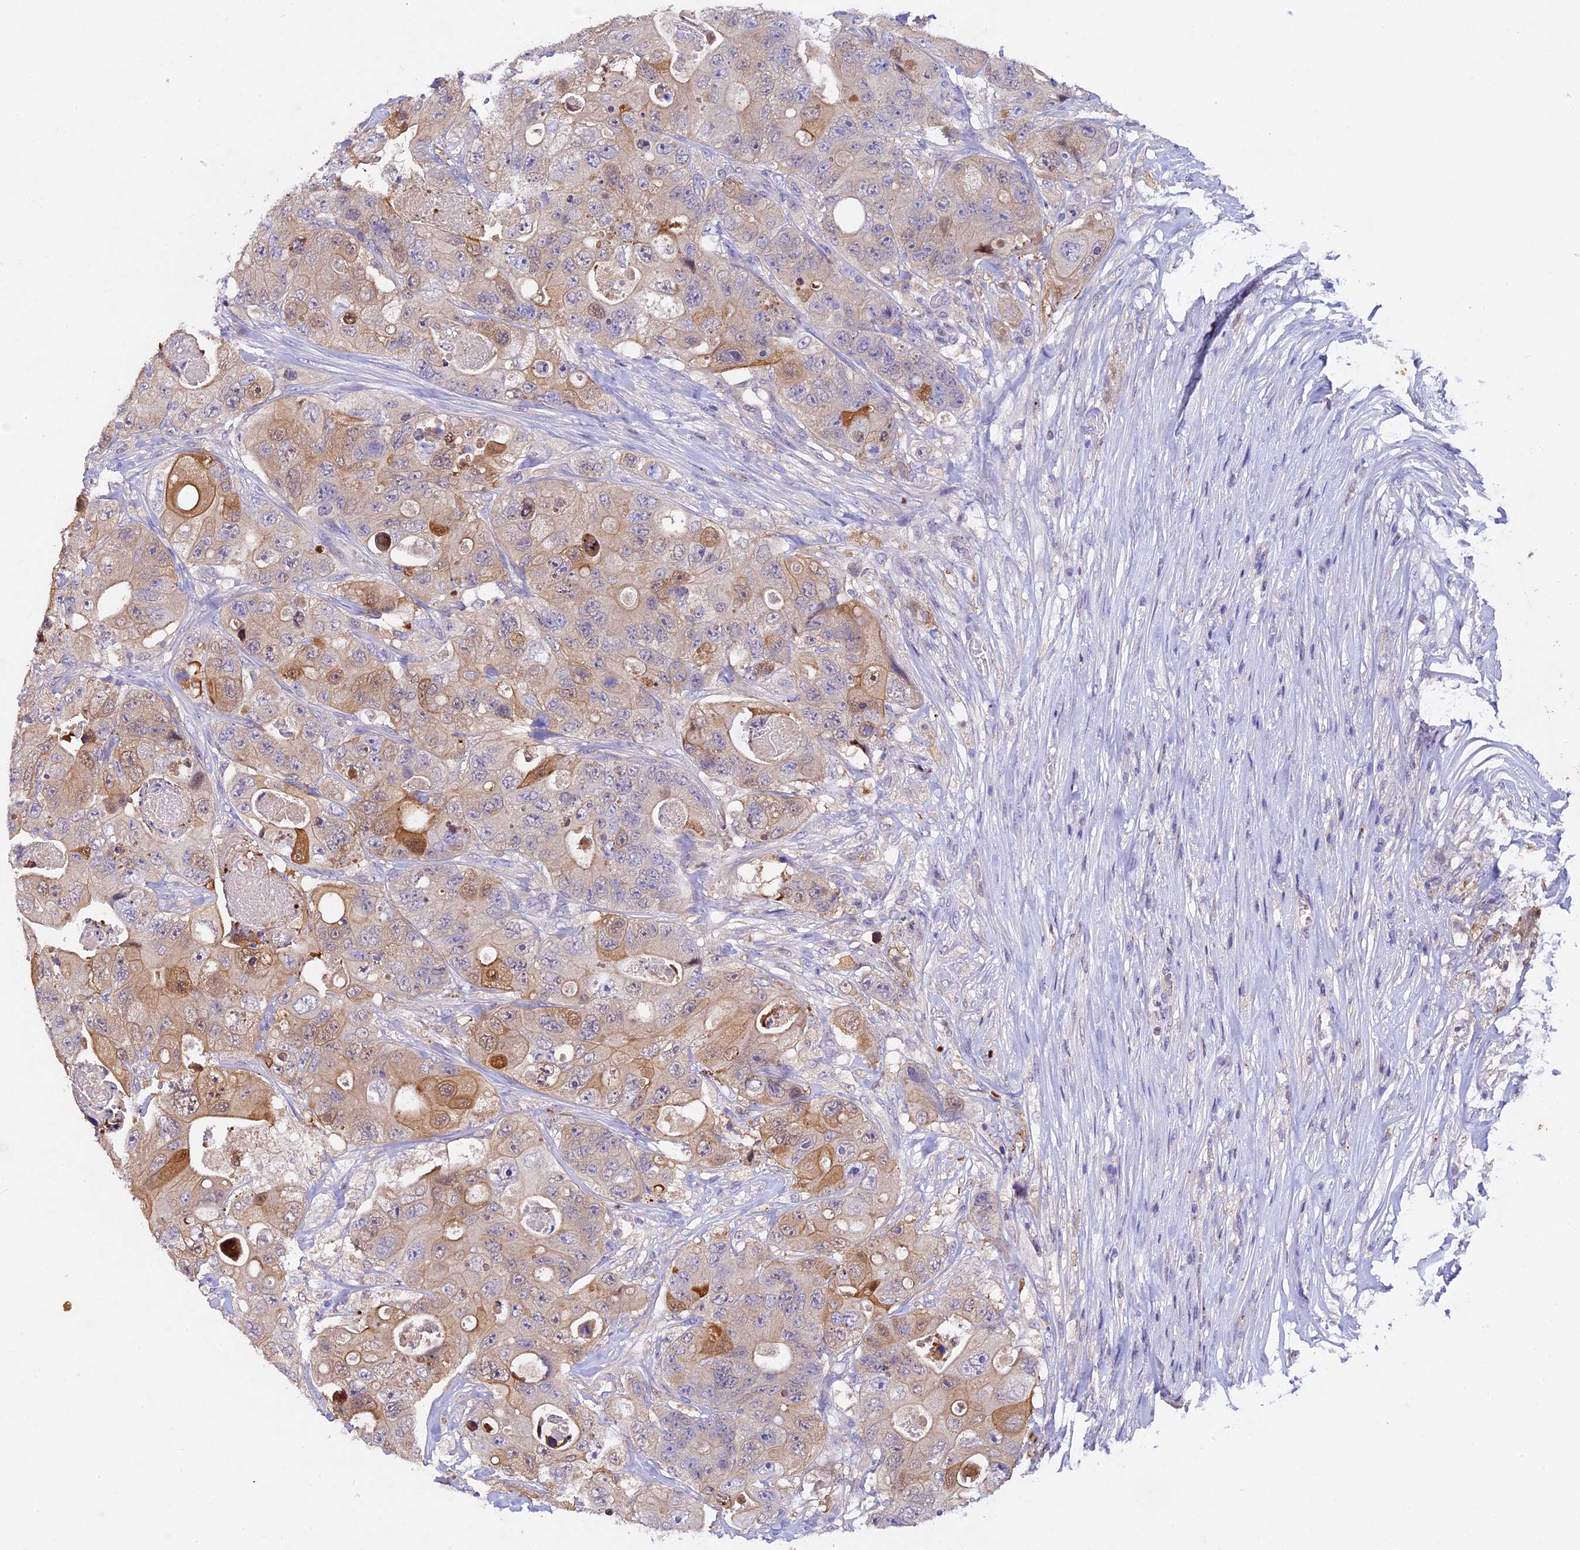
{"staining": {"intensity": "weak", "quantity": "25%-75%", "location": "cytoplasmic/membranous"}, "tissue": "colorectal cancer", "cell_type": "Tumor cells", "image_type": "cancer", "snomed": [{"axis": "morphology", "description": "Adenocarcinoma, NOS"}, {"axis": "topography", "description": "Colon"}], "caption": "A photomicrograph of colorectal cancer (adenocarcinoma) stained for a protein exhibits weak cytoplasmic/membranous brown staining in tumor cells.", "gene": "TGDS", "patient": {"sex": "female", "age": 46}}